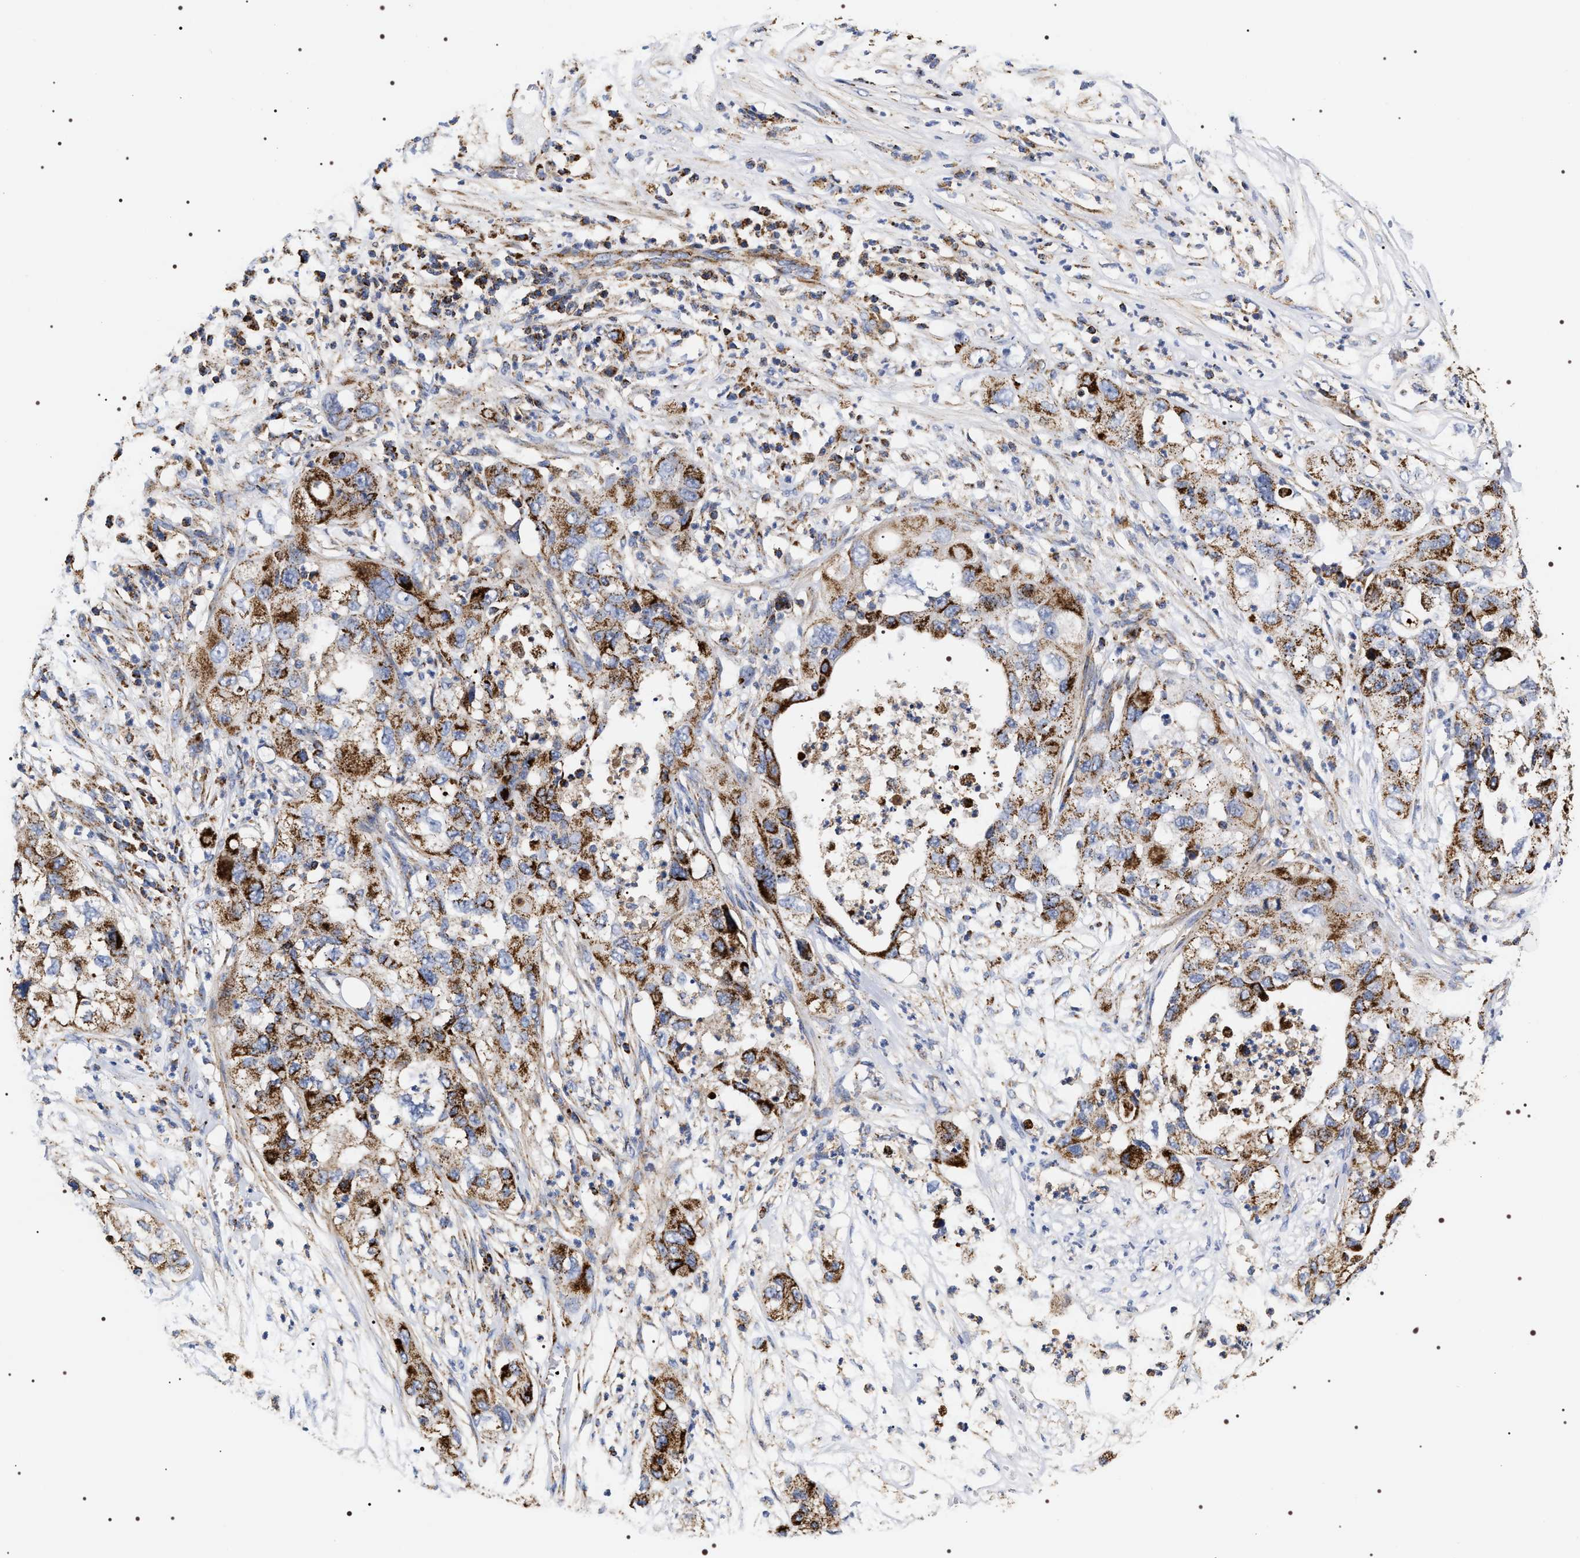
{"staining": {"intensity": "strong", "quantity": ">75%", "location": "cytoplasmic/membranous"}, "tissue": "pancreatic cancer", "cell_type": "Tumor cells", "image_type": "cancer", "snomed": [{"axis": "morphology", "description": "Adenocarcinoma, NOS"}, {"axis": "topography", "description": "Pancreas"}], "caption": "Immunohistochemistry (IHC) image of neoplastic tissue: pancreatic cancer (adenocarcinoma) stained using immunohistochemistry exhibits high levels of strong protein expression localized specifically in the cytoplasmic/membranous of tumor cells, appearing as a cytoplasmic/membranous brown color.", "gene": "COG5", "patient": {"sex": "female", "age": 78}}